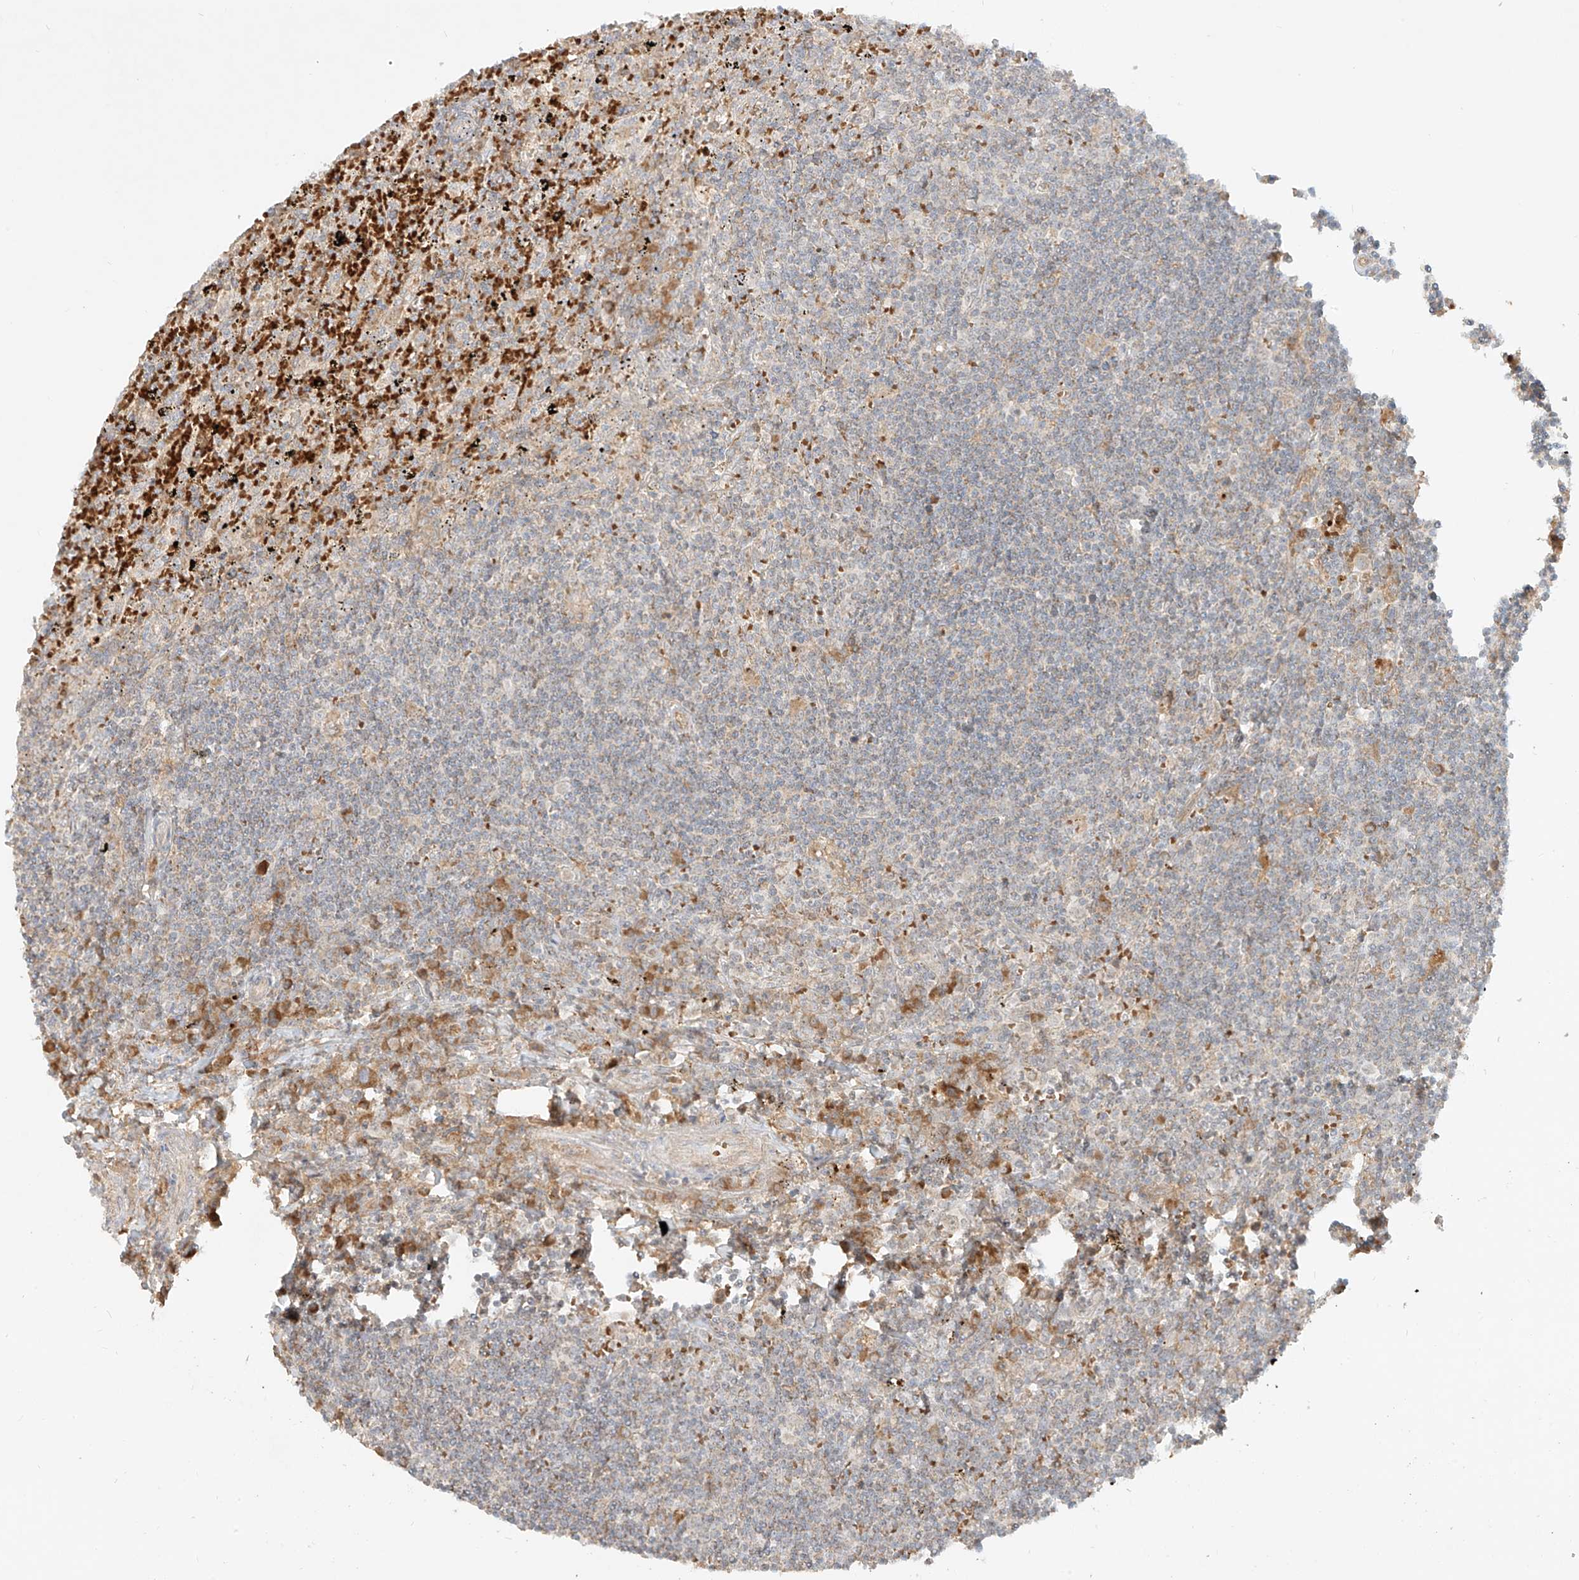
{"staining": {"intensity": "negative", "quantity": "none", "location": "none"}, "tissue": "lymphoma", "cell_type": "Tumor cells", "image_type": "cancer", "snomed": [{"axis": "morphology", "description": "Malignant lymphoma, non-Hodgkin's type, Low grade"}, {"axis": "topography", "description": "Spleen"}], "caption": "This histopathology image is of low-grade malignant lymphoma, non-Hodgkin's type stained with immunohistochemistry (IHC) to label a protein in brown with the nuclei are counter-stained blue. There is no expression in tumor cells. (DAB (3,3'-diaminobenzidine) IHC, high magnification).", "gene": "KPNA7", "patient": {"sex": "male", "age": 76}}